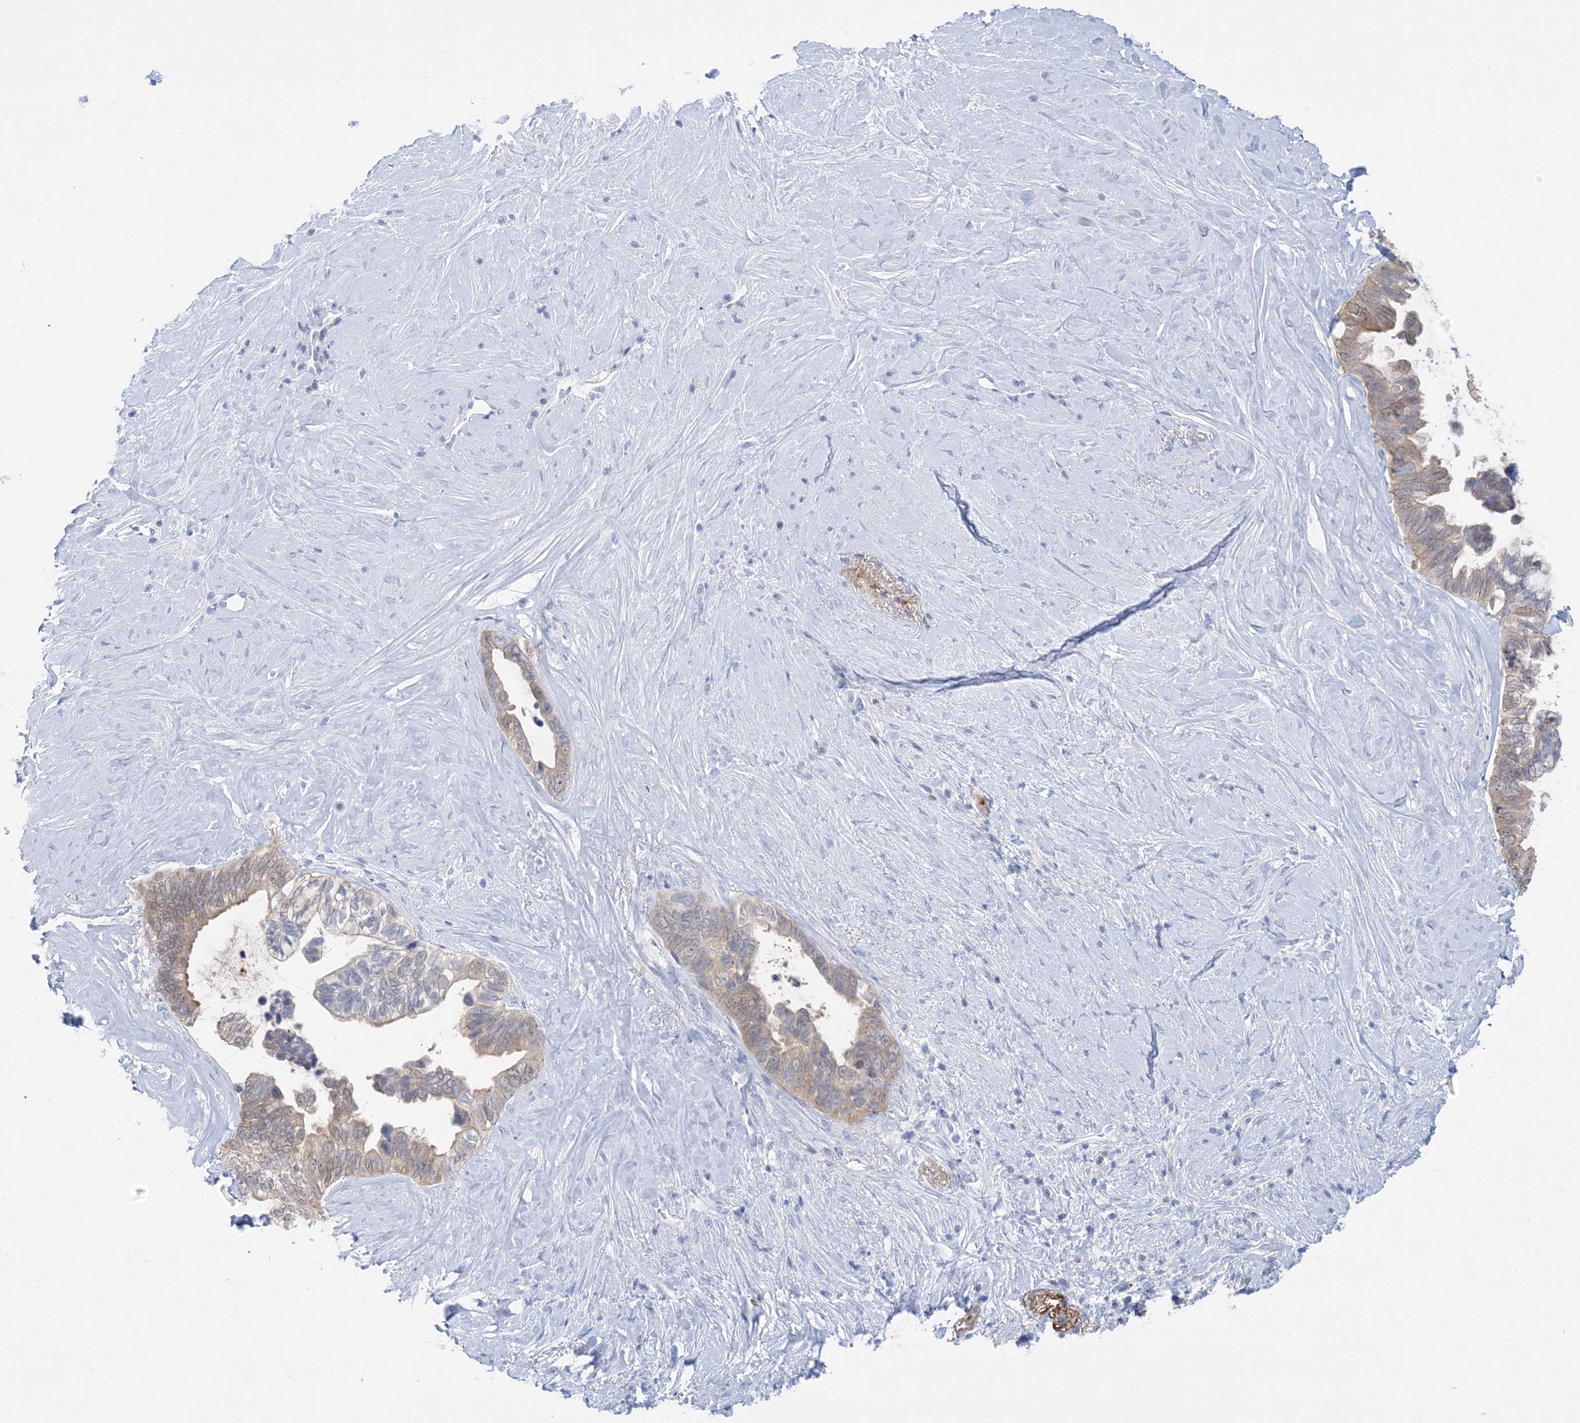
{"staining": {"intensity": "weak", "quantity": "25%-75%", "location": "cytoplasmic/membranous"}, "tissue": "pancreatic cancer", "cell_type": "Tumor cells", "image_type": "cancer", "snomed": [{"axis": "morphology", "description": "Adenocarcinoma, NOS"}, {"axis": "topography", "description": "Pancreas"}], "caption": "IHC of adenocarcinoma (pancreatic) displays low levels of weak cytoplasmic/membranous positivity in about 25%-75% of tumor cells.", "gene": "SH3YL1", "patient": {"sex": "female", "age": 72}}